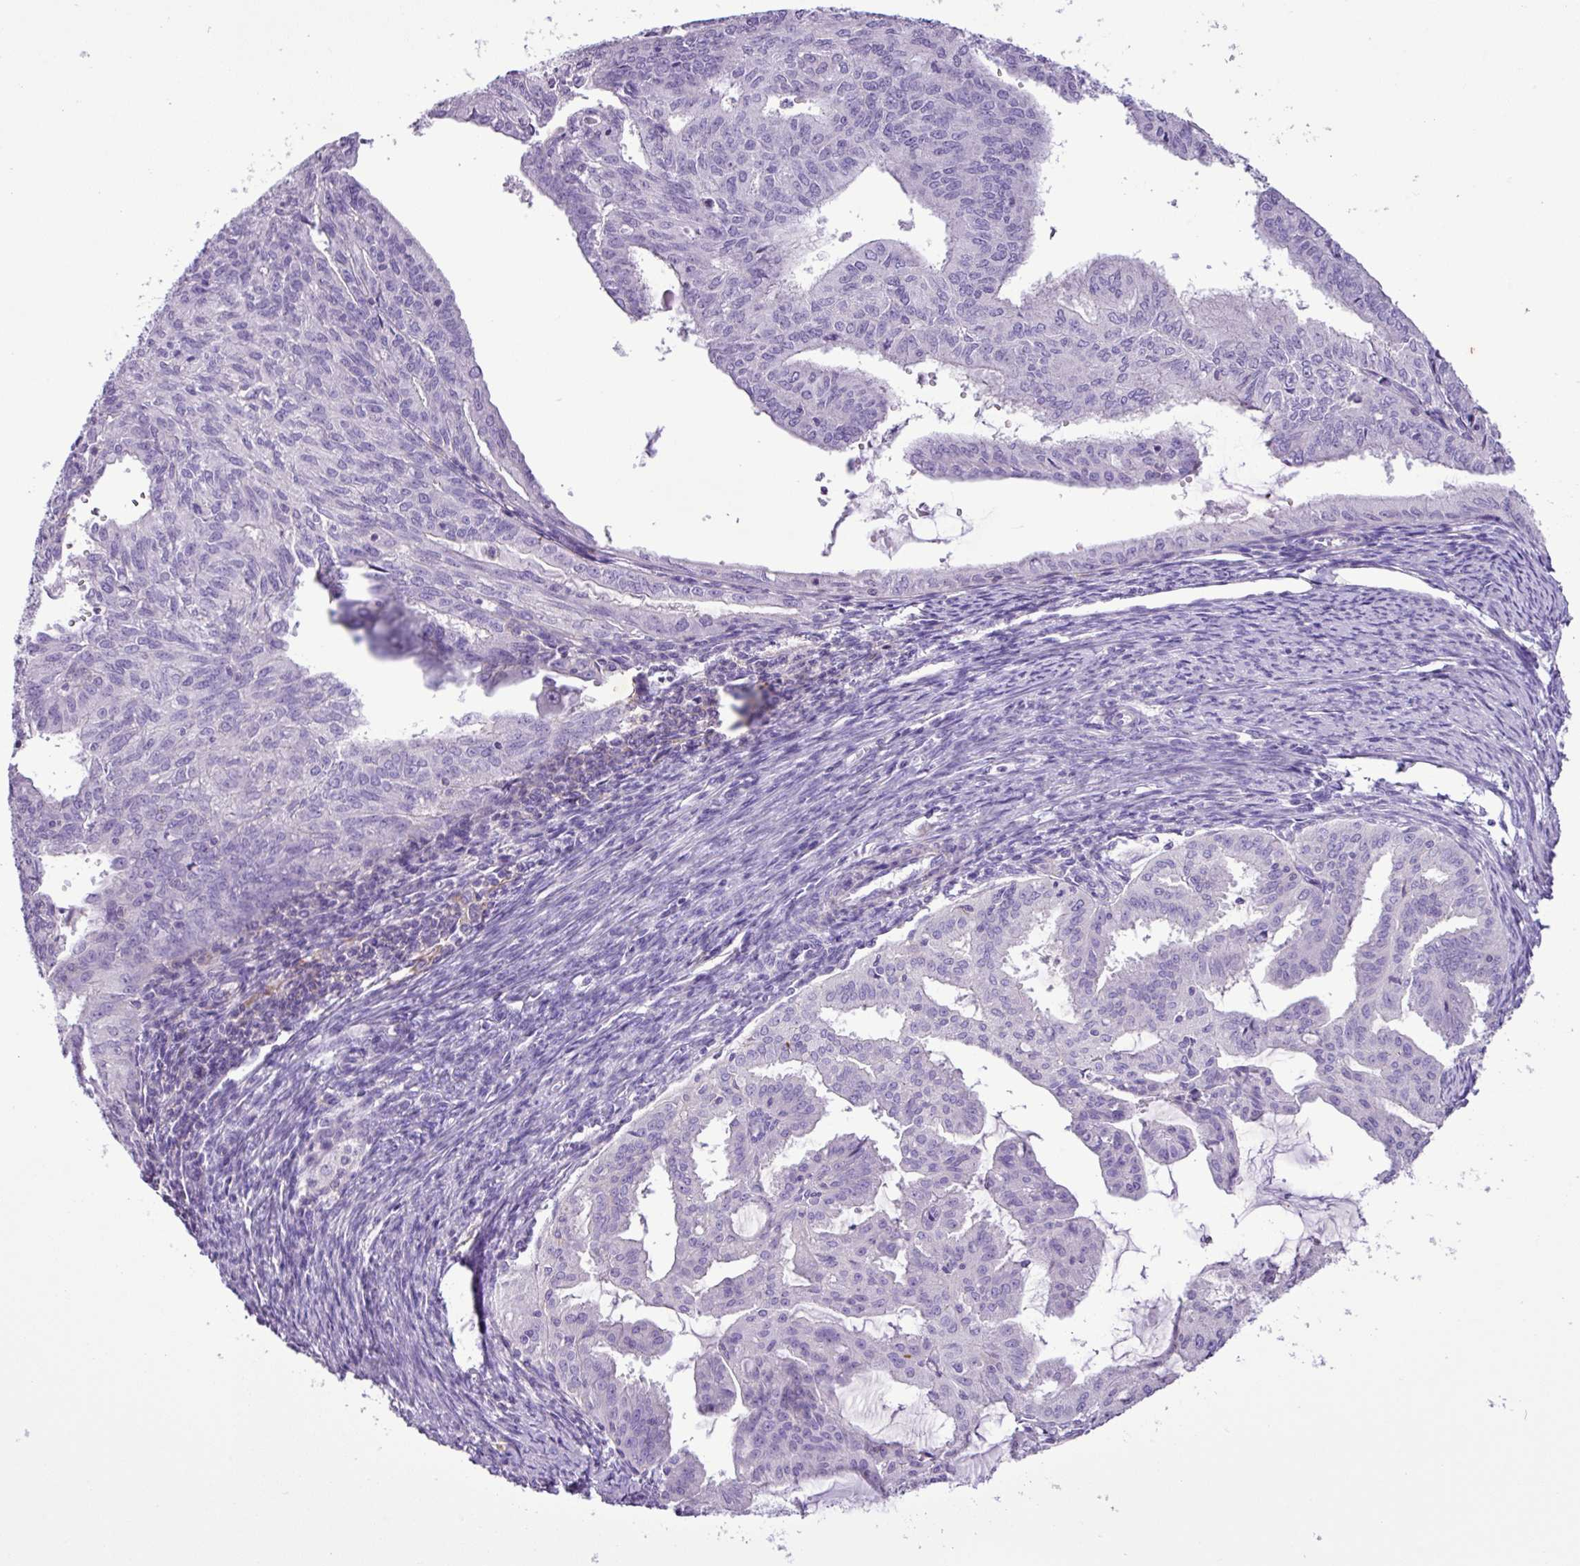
{"staining": {"intensity": "negative", "quantity": "none", "location": "none"}, "tissue": "endometrial cancer", "cell_type": "Tumor cells", "image_type": "cancer", "snomed": [{"axis": "morphology", "description": "Adenocarcinoma, NOS"}, {"axis": "topography", "description": "Endometrium"}], "caption": "IHC of endometrial cancer (adenocarcinoma) displays no staining in tumor cells.", "gene": "ZNF334", "patient": {"sex": "female", "age": 70}}